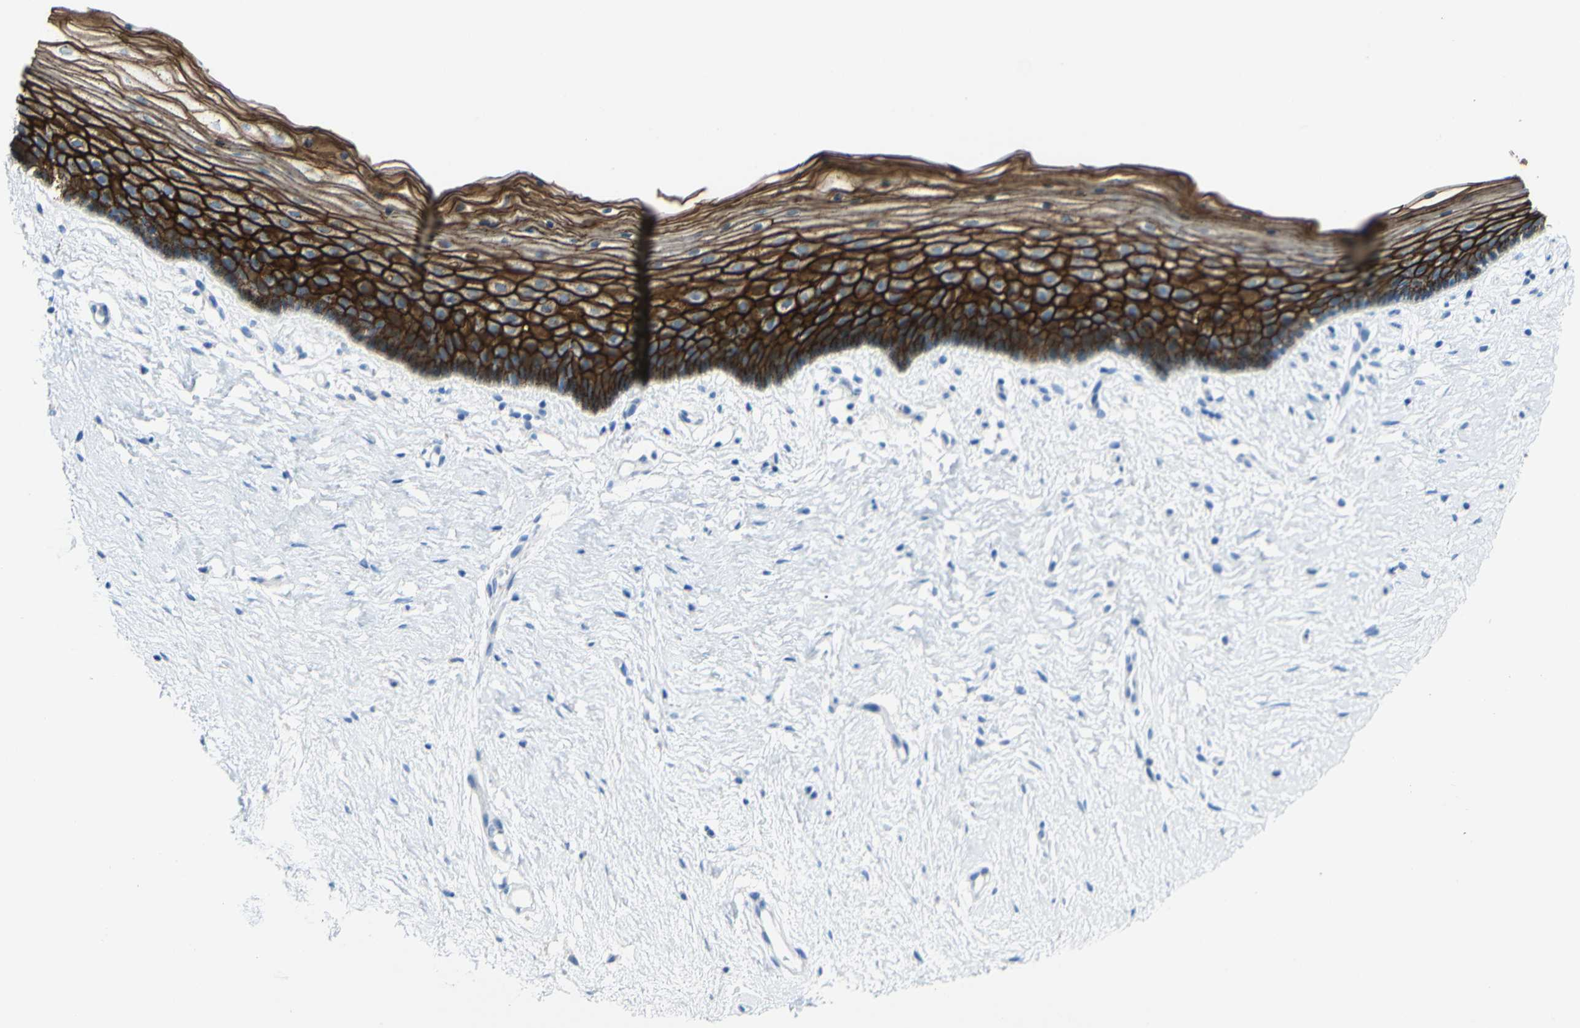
{"staining": {"intensity": "strong", "quantity": ">75%", "location": "cytoplasmic/membranous"}, "tissue": "vagina", "cell_type": "Squamous epithelial cells", "image_type": "normal", "snomed": [{"axis": "morphology", "description": "Normal tissue, NOS"}, {"axis": "topography", "description": "Vagina"}], "caption": "Immunohistochemical staining of normal vagina exhibits strong cytoplasmic/membranous protein staining in approximately >75% of squamous epithelial cells. Nuclei are stained in blue.", "gene": "DSC2", "patient": {"sex": "female", "age": 44}}